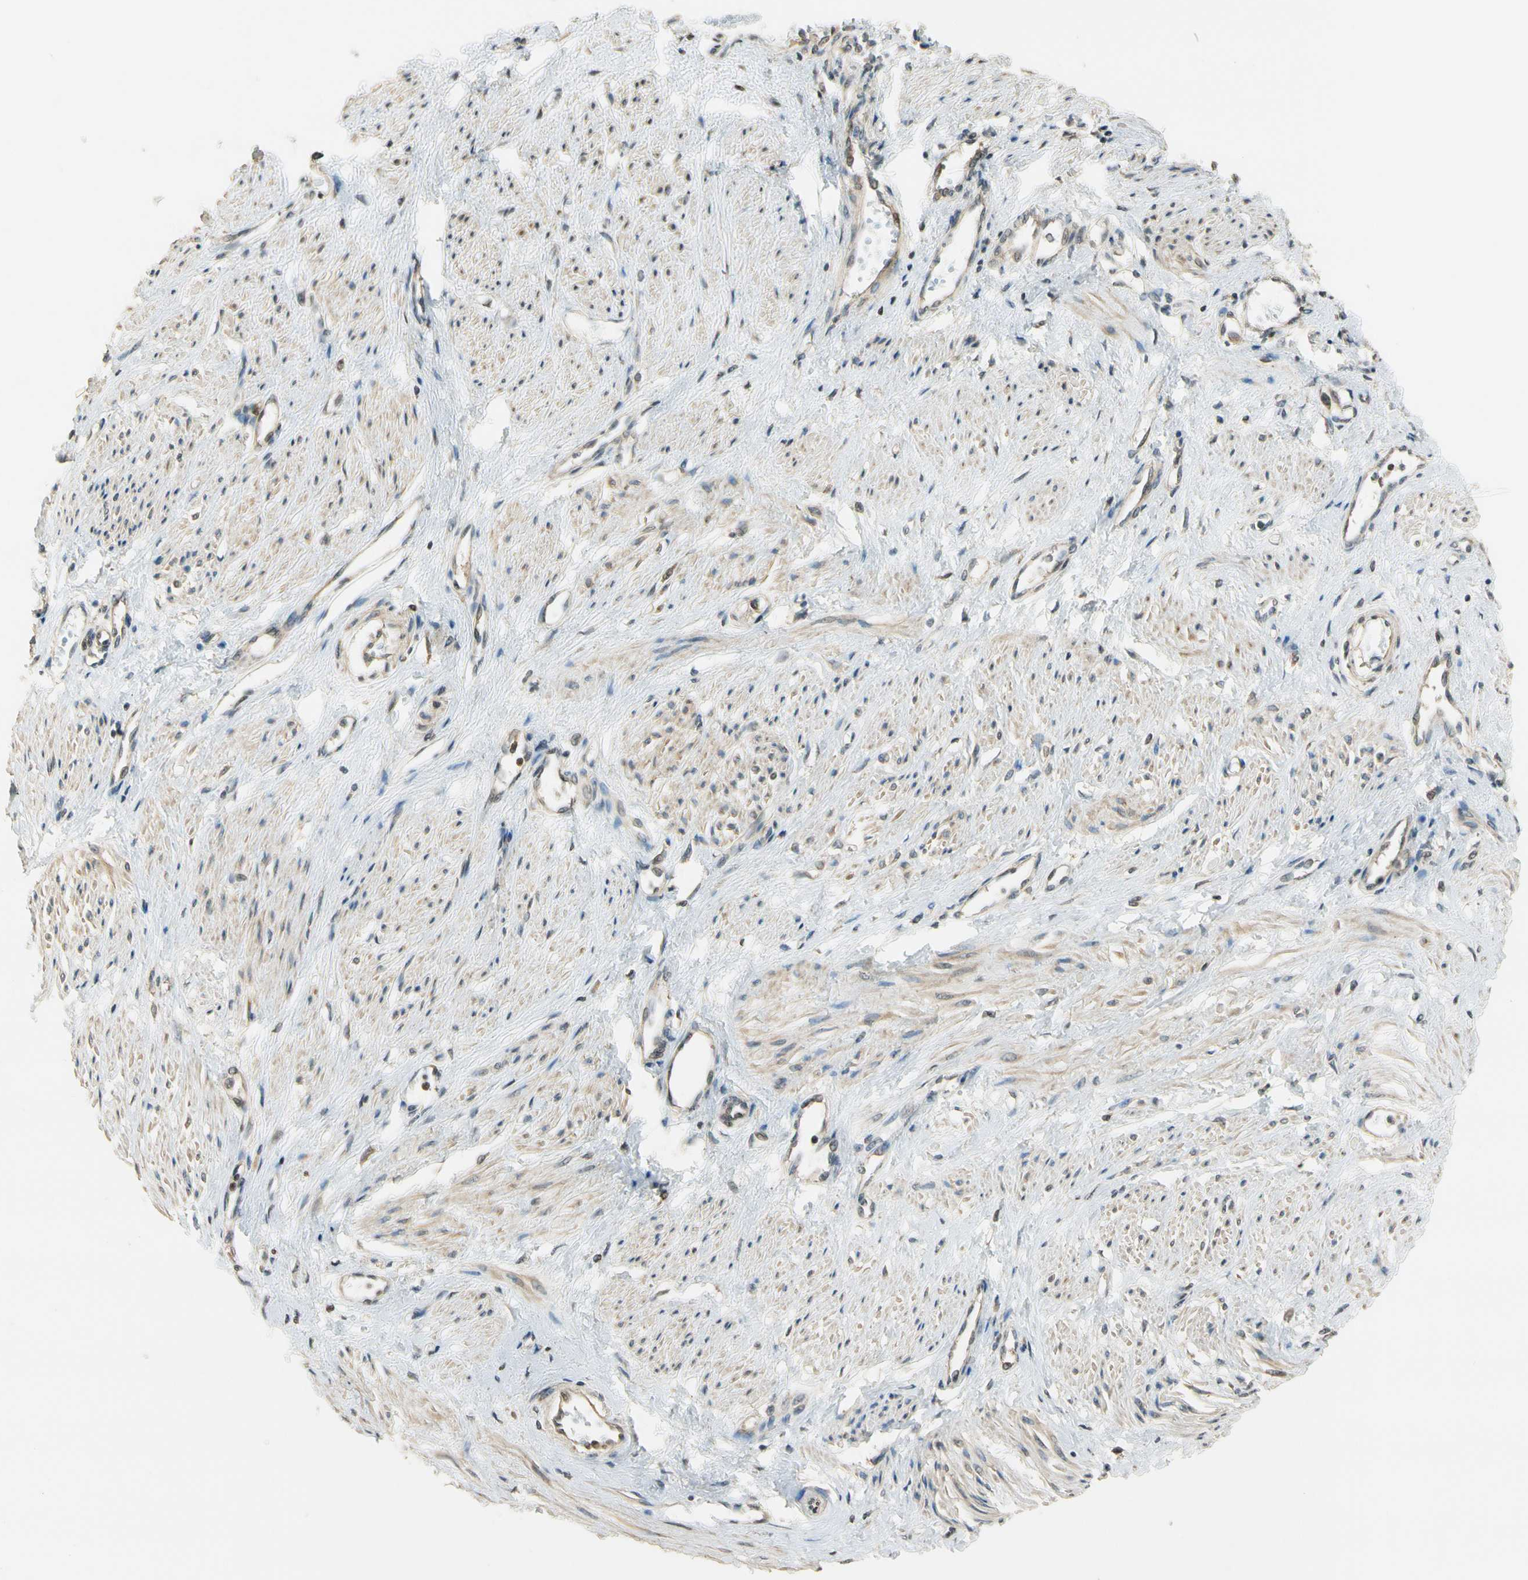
{"staining": {"intensity": "weak", "quantity": ">75%", "location": "cytoplasmic/membranous"}, "tissue": "smooth muscle", "cell_type": "Smooth muscle cells", "image_type": "normal", "snomed": [{"axis": "morphology", "description": "Normal tissue, NOS"}, {"axis": "topography", "description": "Smooth muscle"}, {"axis": "topography", "description": "Uterus"}], "caption": "Brown immunohistochemical staining in benign human smooth muscle displays weak cytoplasmic/membranous staining in about >75% of smooth muscle cells.", "gene": "LAMTOR1", "patient": {"sex": "female", "age": 39}}